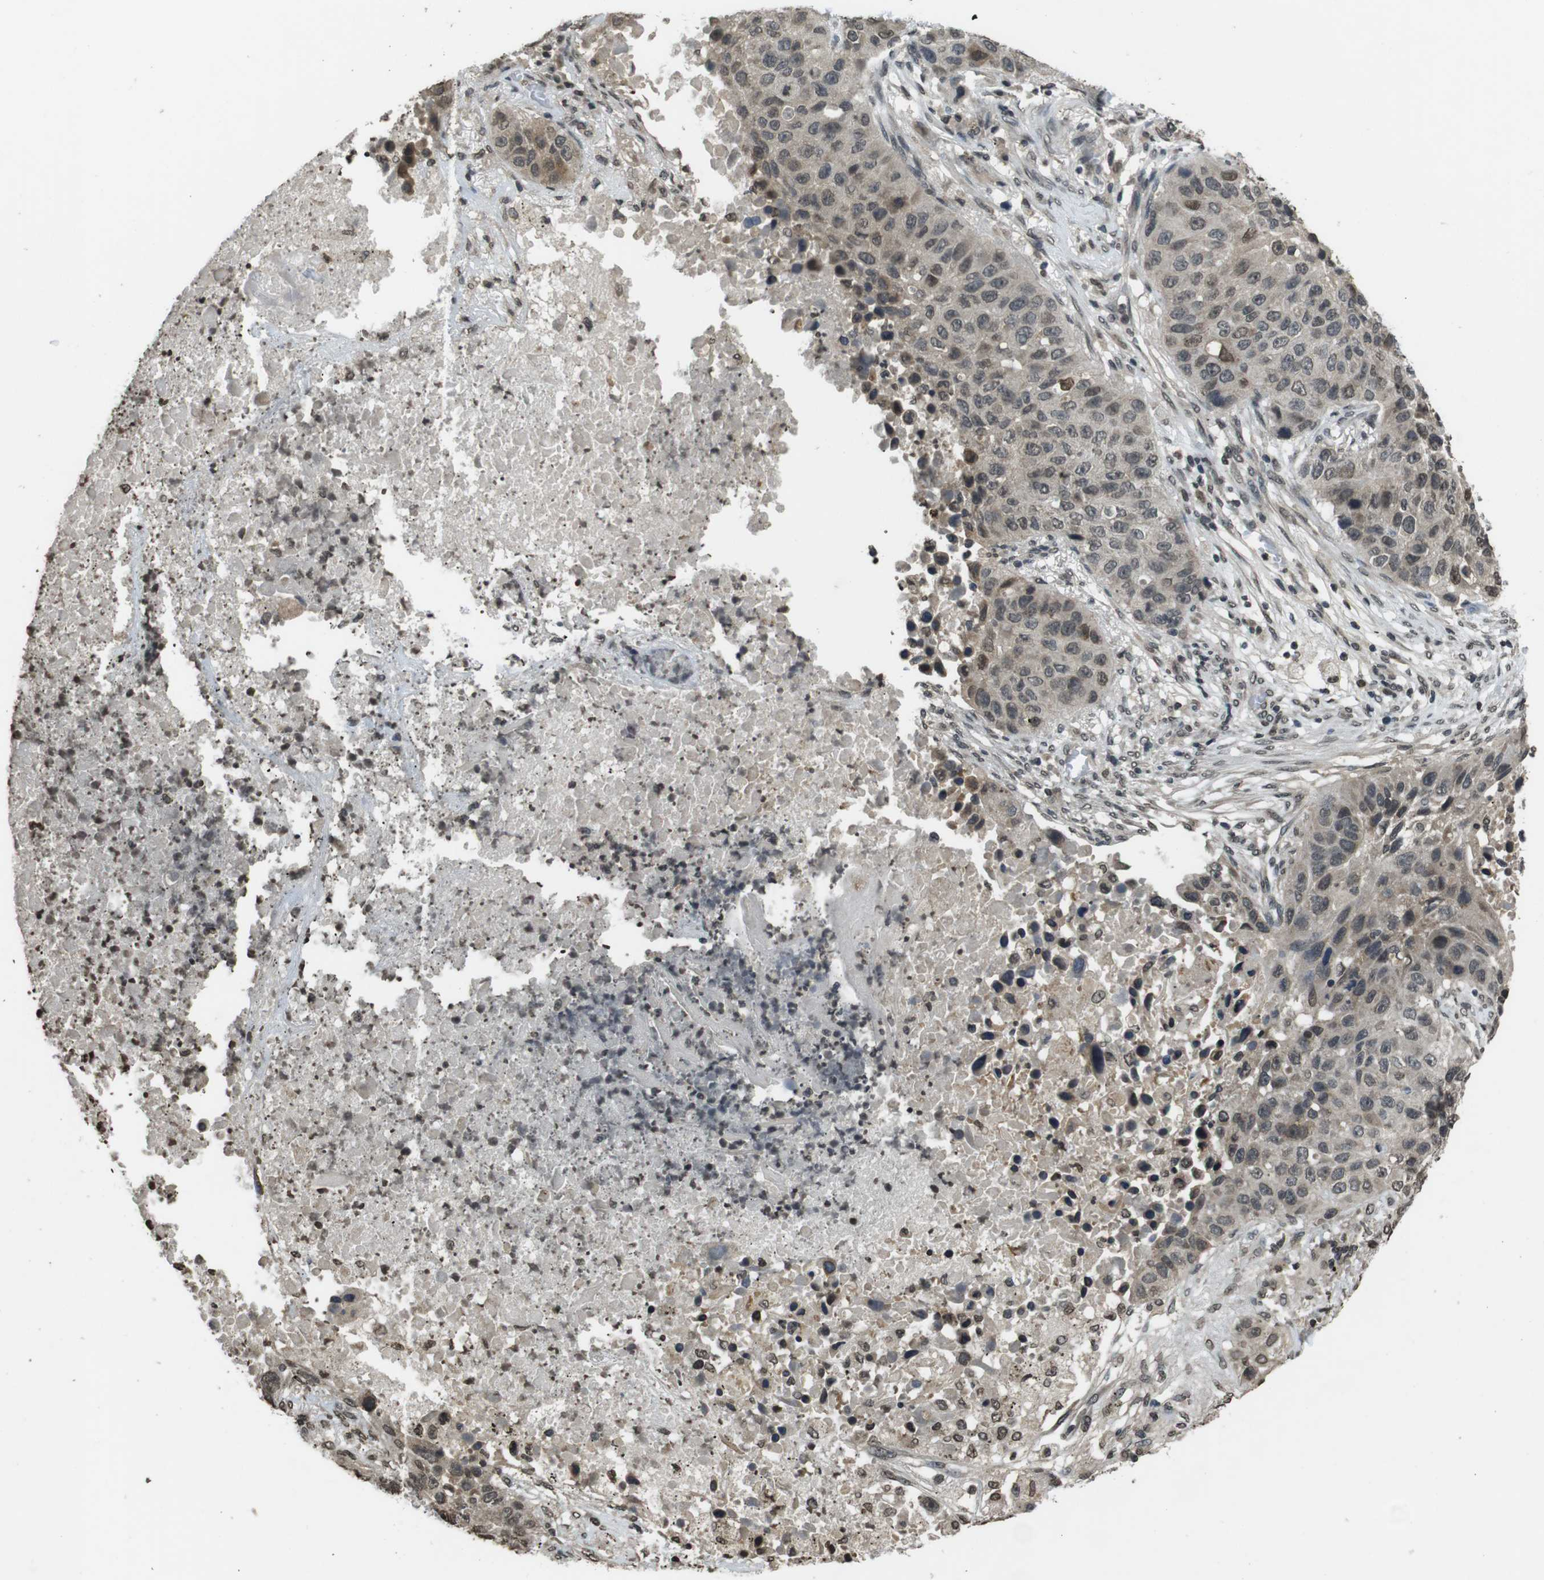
{"staining": {"intensity": "weak", "quantity": "25%-75%", "location": "nuclear"}, "tissue": "lung cancer", "cell_type": "Tumor cells", "image_type": "cancer", "snomed": [{"axis": "morphology", "description": "Squamous cell carcinoma, NOS"}, {"axis": "topography", "description": "Lung"}], "caption": "Tumor cells reveal weak nuclear staining in about 25%-75% of cells in squamous cell carcinoma (lung).", "gene": "MAF", "patient": {"sex": "male", "age": 57}}